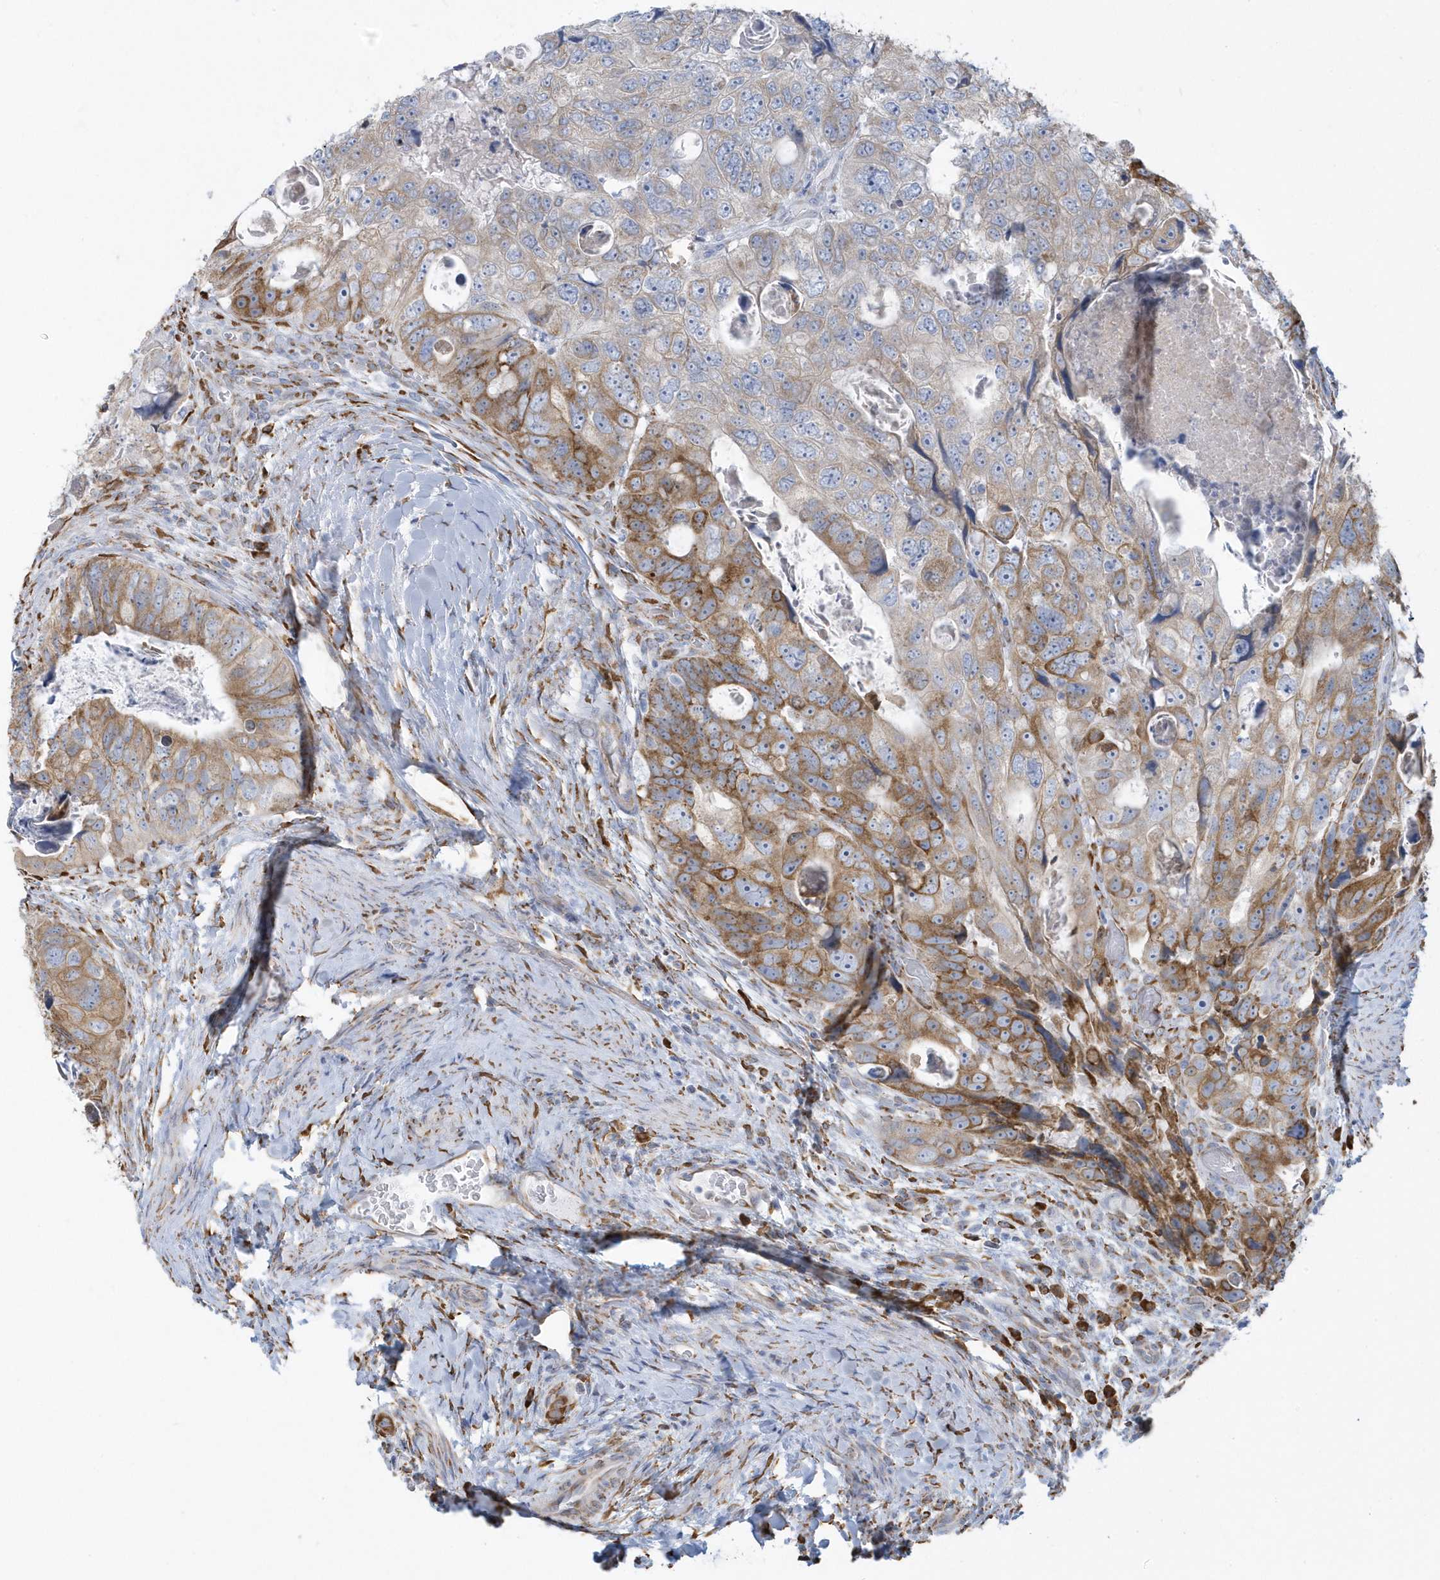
{"staining": {"intensity": "moderate", "quantity": "25%-75%", "location": "cytoplasmic/membranous"}, "tissue": "colorectal cancer", "cell_type": "Tumor cells", "image_type": "cancer", "snomed": [{"axis": "morphology", "description": "Adenocarcinoma, NOS"}, {"axis": "topography", "description": "Rectum"}], "caption": "A medium amount of moderate cytoplasmic/membranous positivity is appreciated in about 25%-75% of tumor cells in adenocarcinoma (colorectal) tissue.", "gene": "DCAF1", "patient": {"sex": "male", "age": 59}}